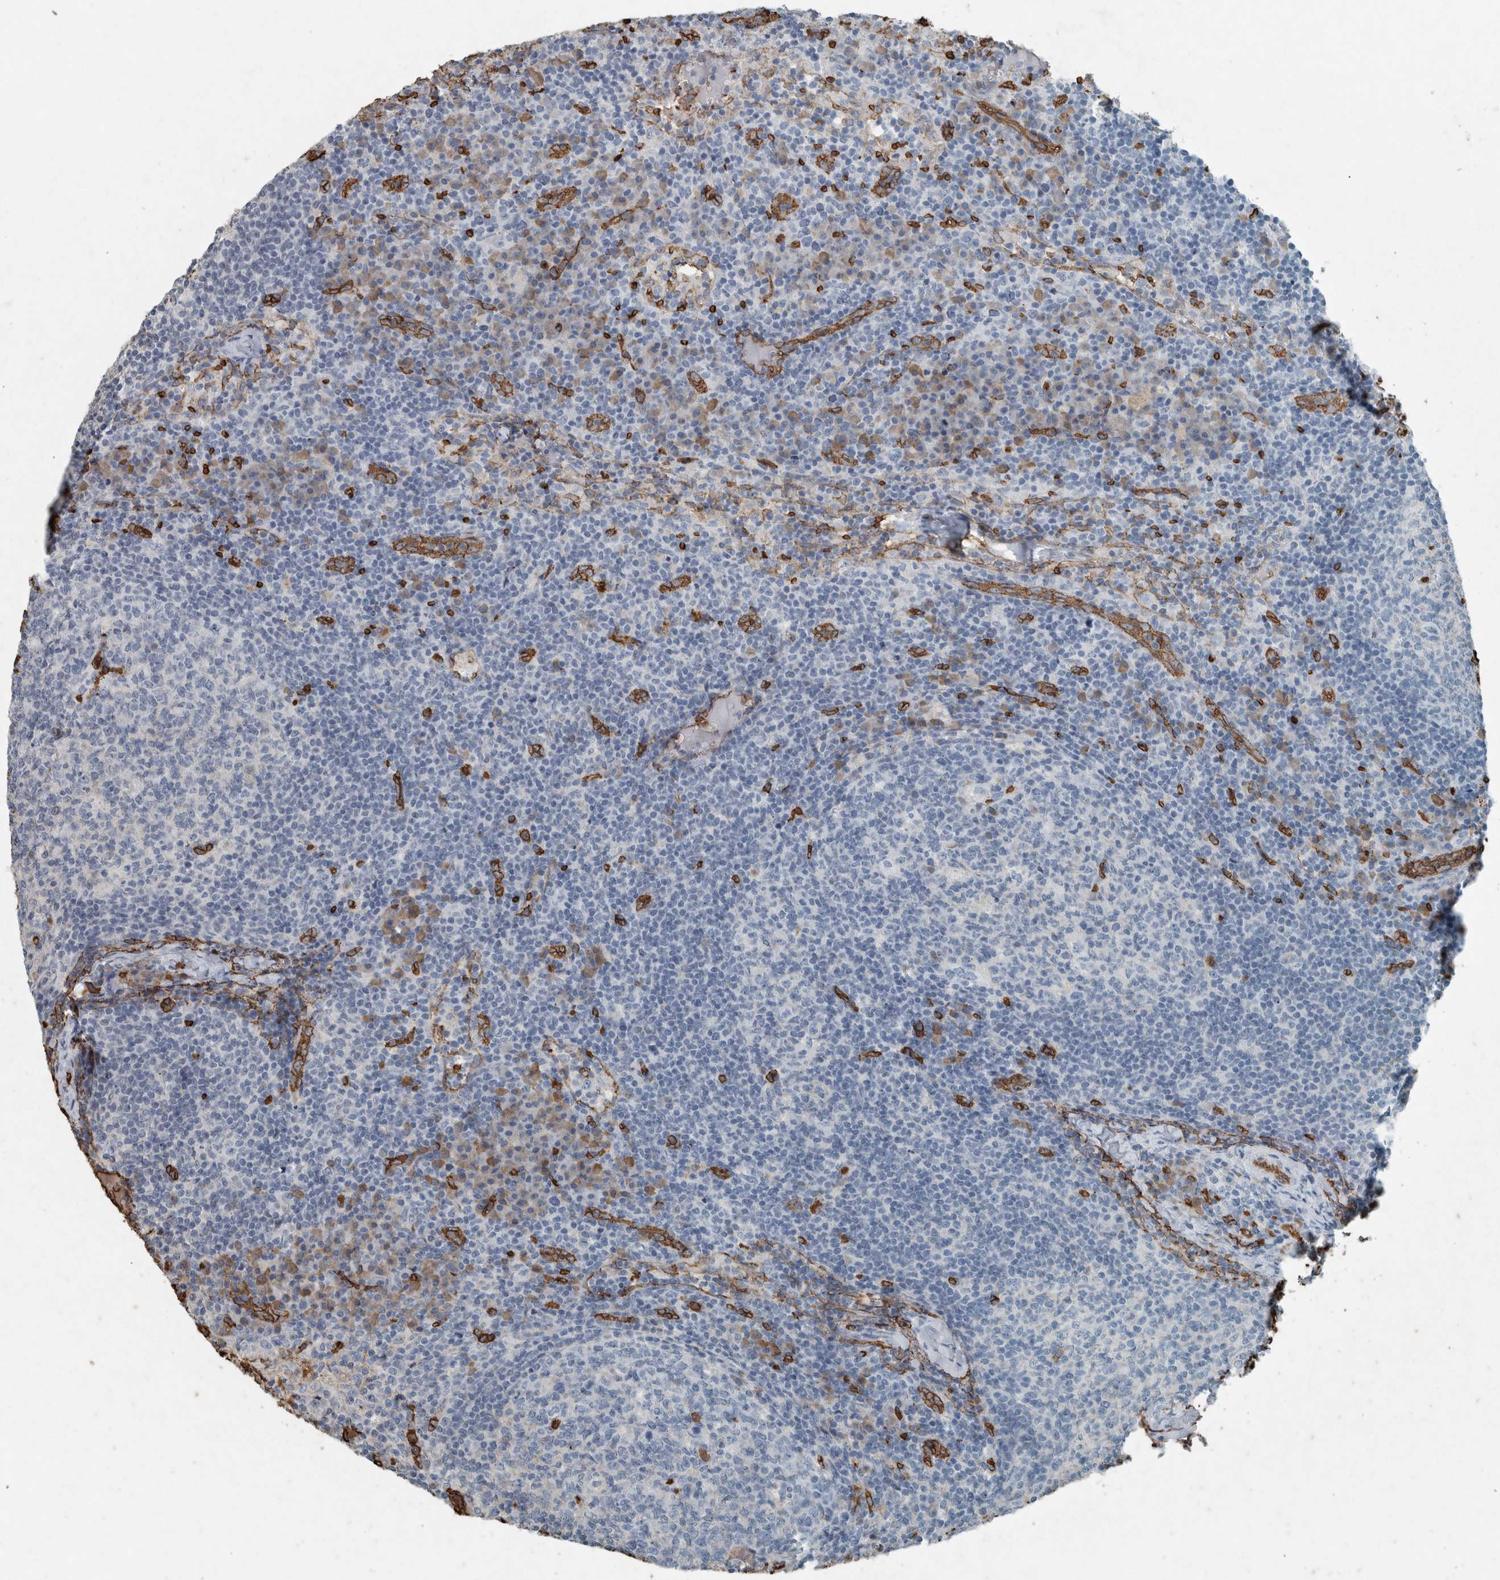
{"staining": {"intensity": "negative", "quantity": "none", "location": "none"}, "tissue": "lymph node", "cell_type": "Germinal center cells", "image_type": "normal", "snomed": [{"axis": "morphology", "description": "Normal tissue, NOS"}, {"axis": "morphology", "description": "Inflammation, NOS"}, {"axis": "topography", "description": "Lymph node"}], "caption": "Immunohistochemistry (IHC) of normal lymph node reveals no staining in germinal center cells. The staining was performed using DAB to visualize the protein expression in brown, while the nuclei were stained in blue with hematoxylin (Magnification: 20x).", "gene": "LBP", "patient": {"sex": "male", "age": 55}}